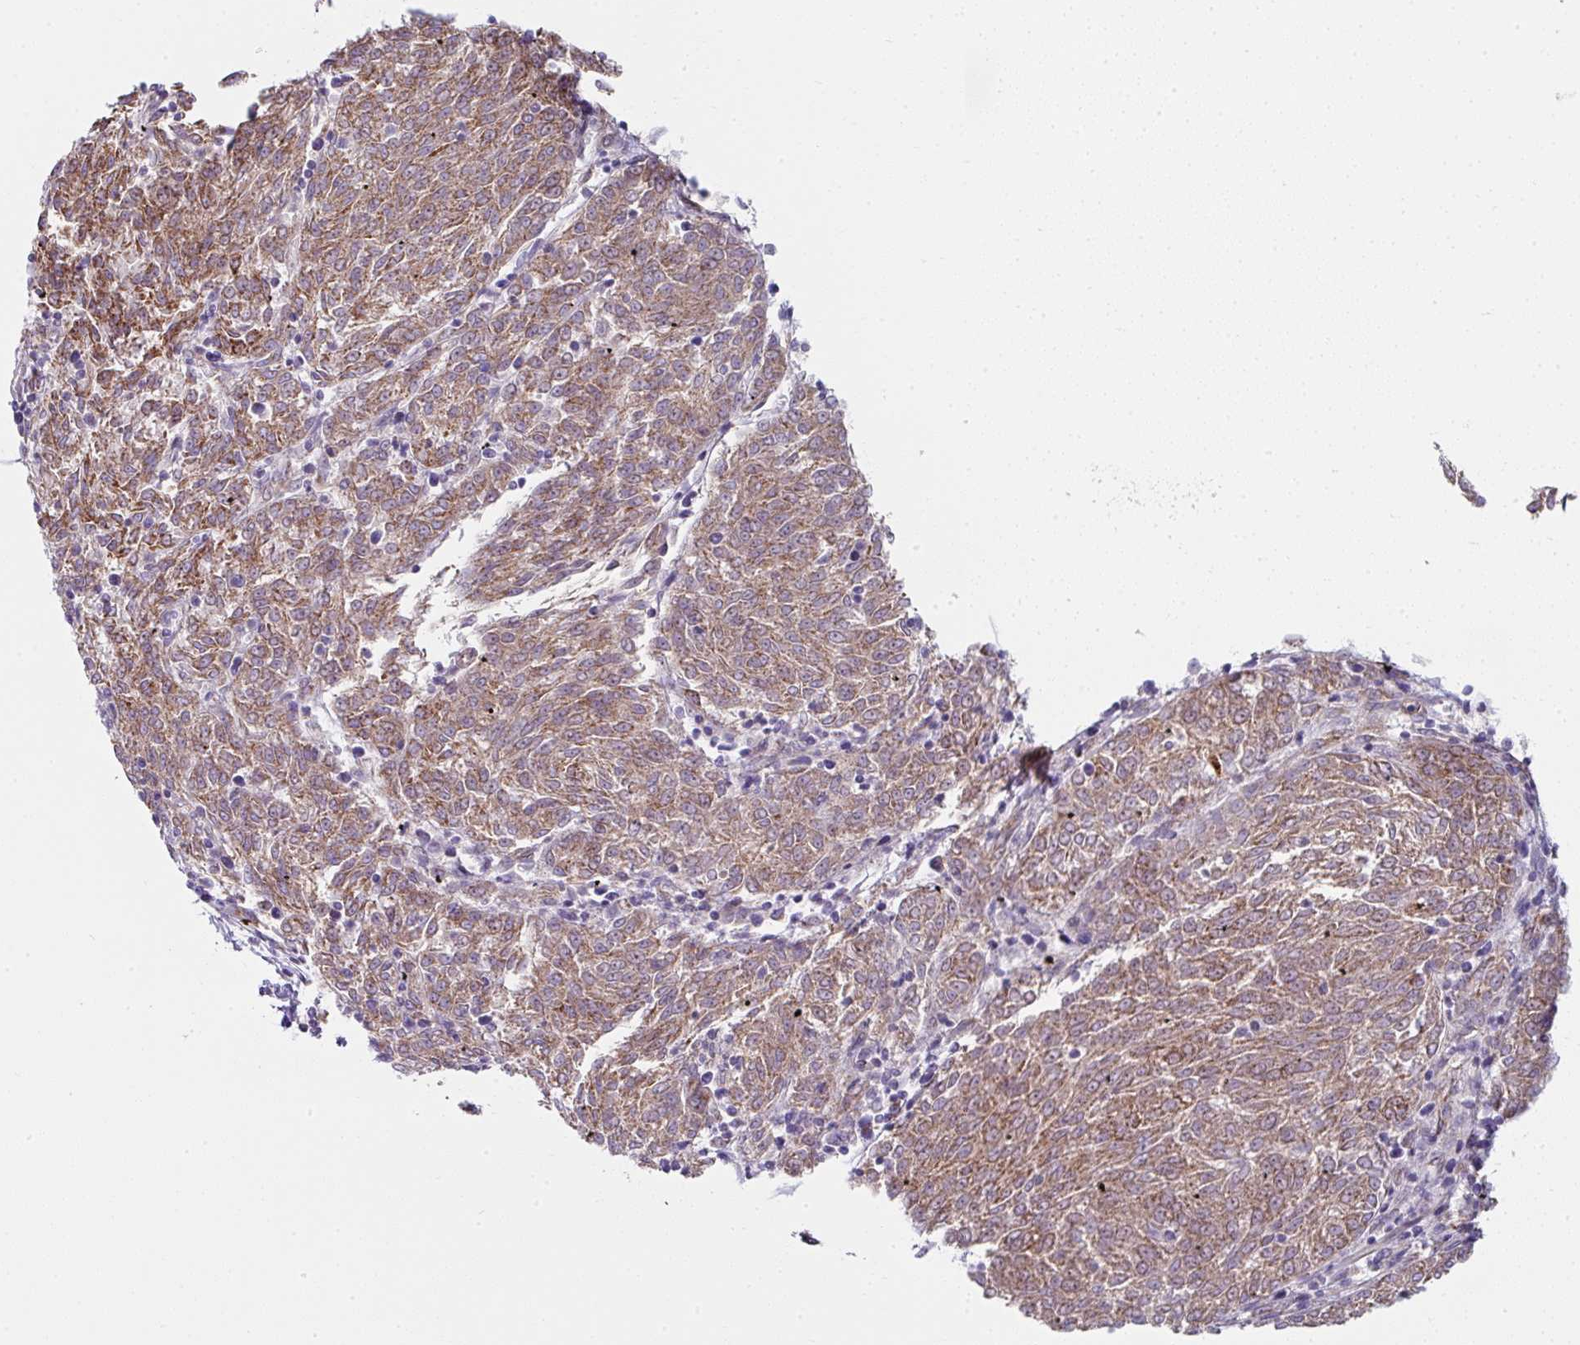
{"staining": {"intensity": "moderate", "quantity": ">75%", "location": "cytoplasmic/membranous"}, "tissue": "melanoma", "cell_type": "Tumor cells", "image_type": "cancer", "snomed": [{"axis": "morphology", "description": "Malignant melanoma, NOS"}, {"axis": "topography", "description": "Skin"}], "caption": "Human malignant melanoma stained for a protein (brown) displays moderate cytoplasmic/membranous positive positivity in about >75% of tumor cells.", "gene": "ANKUB1", "patient": {"sex": "female", "age": 72}}